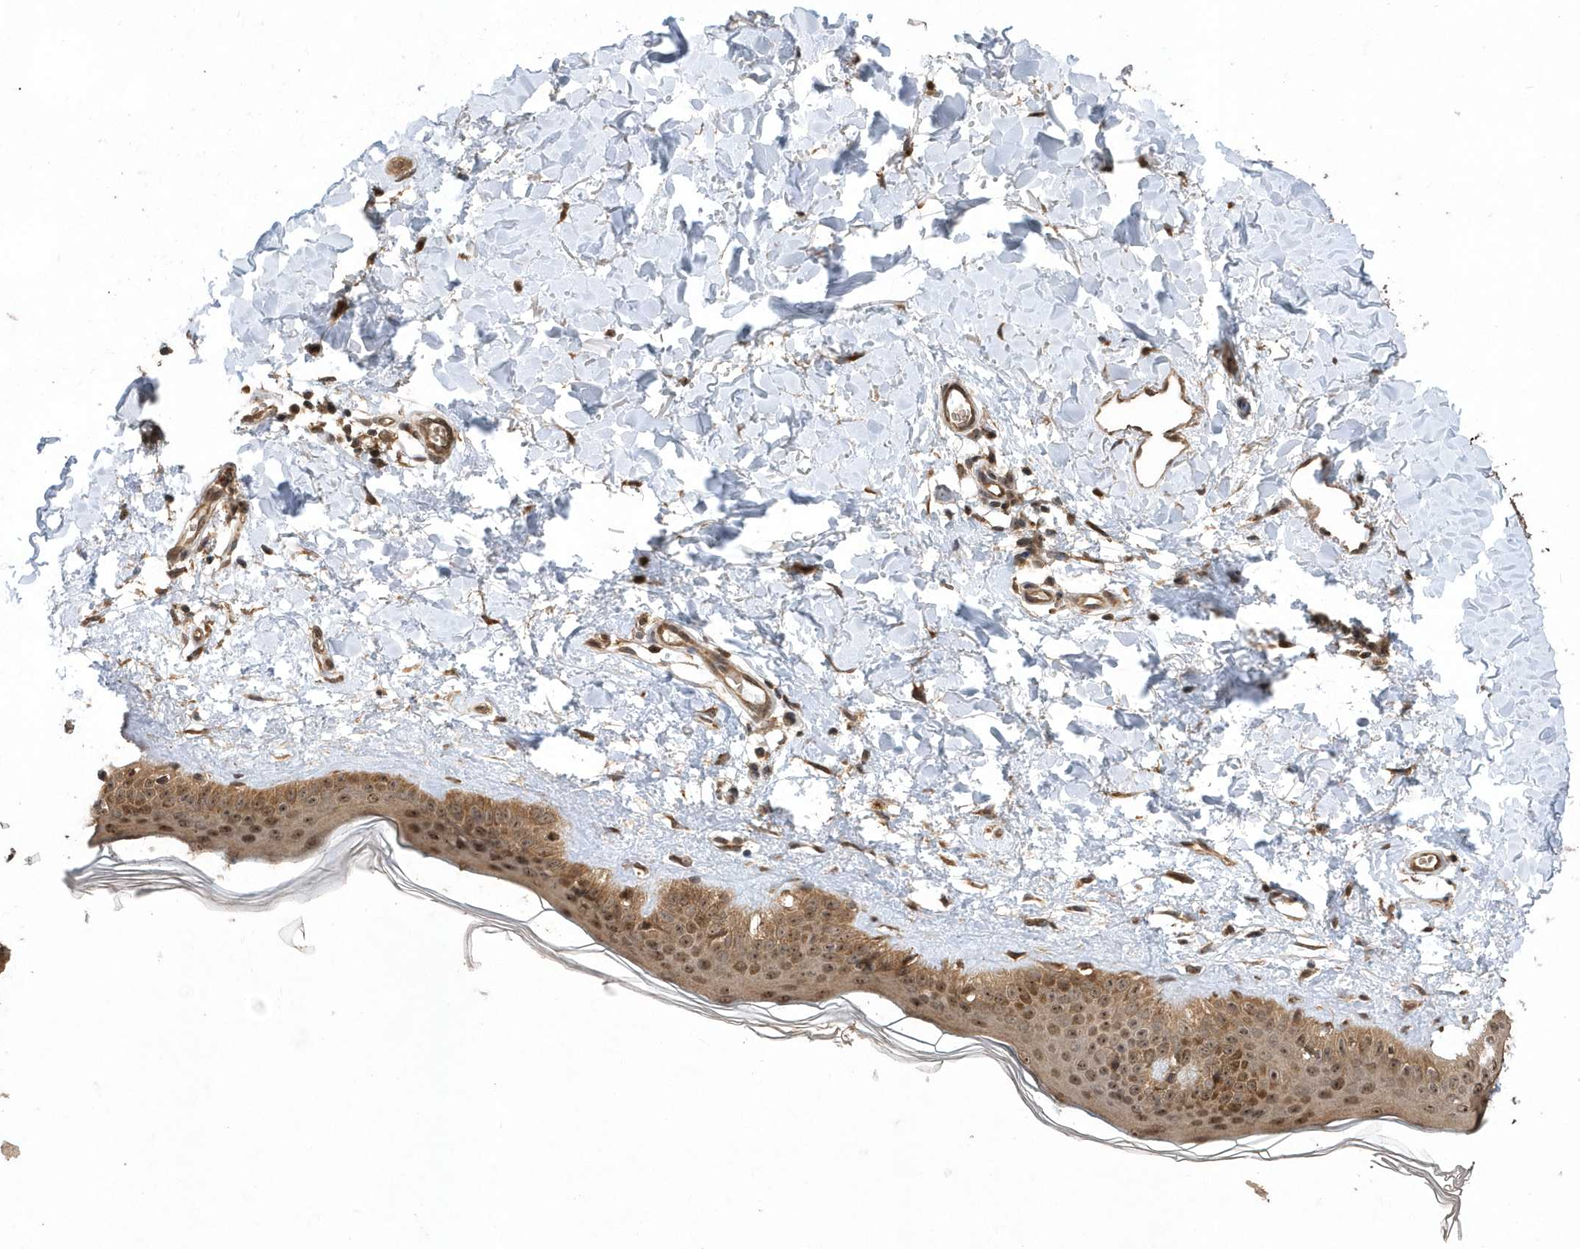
{"staining": {"intensity": "moderate", "quantity": ">75%", "location": "cytoplasmic/membranous,nuclear"}, "tissue": "skin", "cell_type": "Fibroblasts", "image_type": "normal", "snomed": [{"axis": "morphology", "description": "Normal tissue, NOS"}, {"axis": "topography", "description": "Skin"}], "caption": "Unremarkable skin displays moderate cytoplasmic/membranous,nuclear expression in approximately >75% of fibroblasts, visualized by immunohistochemistry. (DAB (3,3'-diaminobenzidine) IHC with brightfield microscopy, high magnification).", "gene": "WASHC5", "patient": {"sex": "female", "age": 58}}